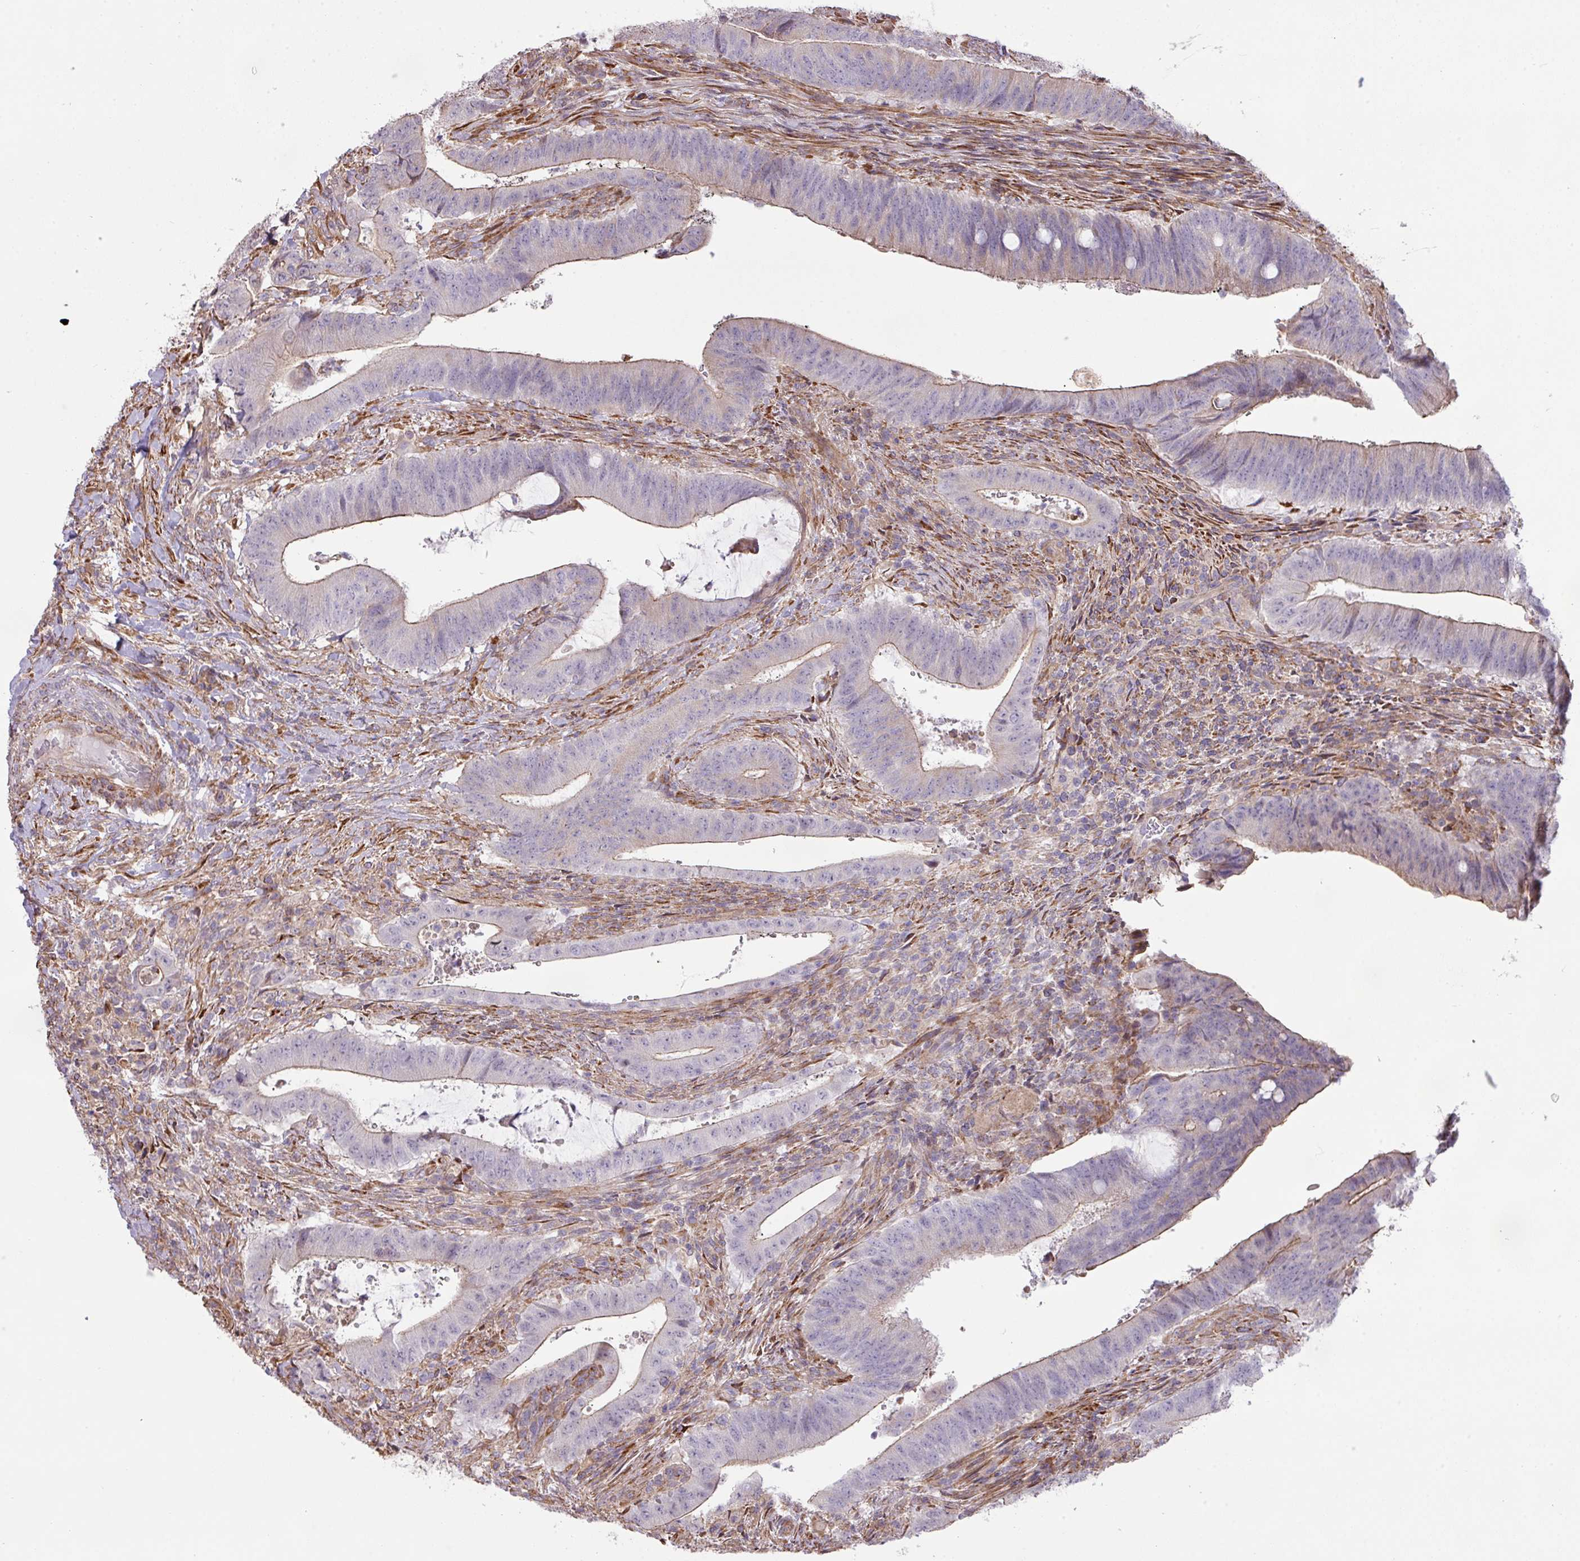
{"staining": {"intensity": "negative", "quantity": "none", "location": "none"}, "tissue": "colorectal cancer", "cell_type": "Tumor cells", "image_type": "cancer", "snomed": [{"axis": "morphology", "description": "Adenocarcinoma, NOS"}, {"axis": "topography", "description": "Colon"}], "caption": "A high-resolution photomicrograph shows immunohistochemistry staining of colorectal adenocarcinoma, which demonstrates no significant staining in tumor cells.", "gene": "LRRC41", "patient": {"sex": "female", "age": 43}}